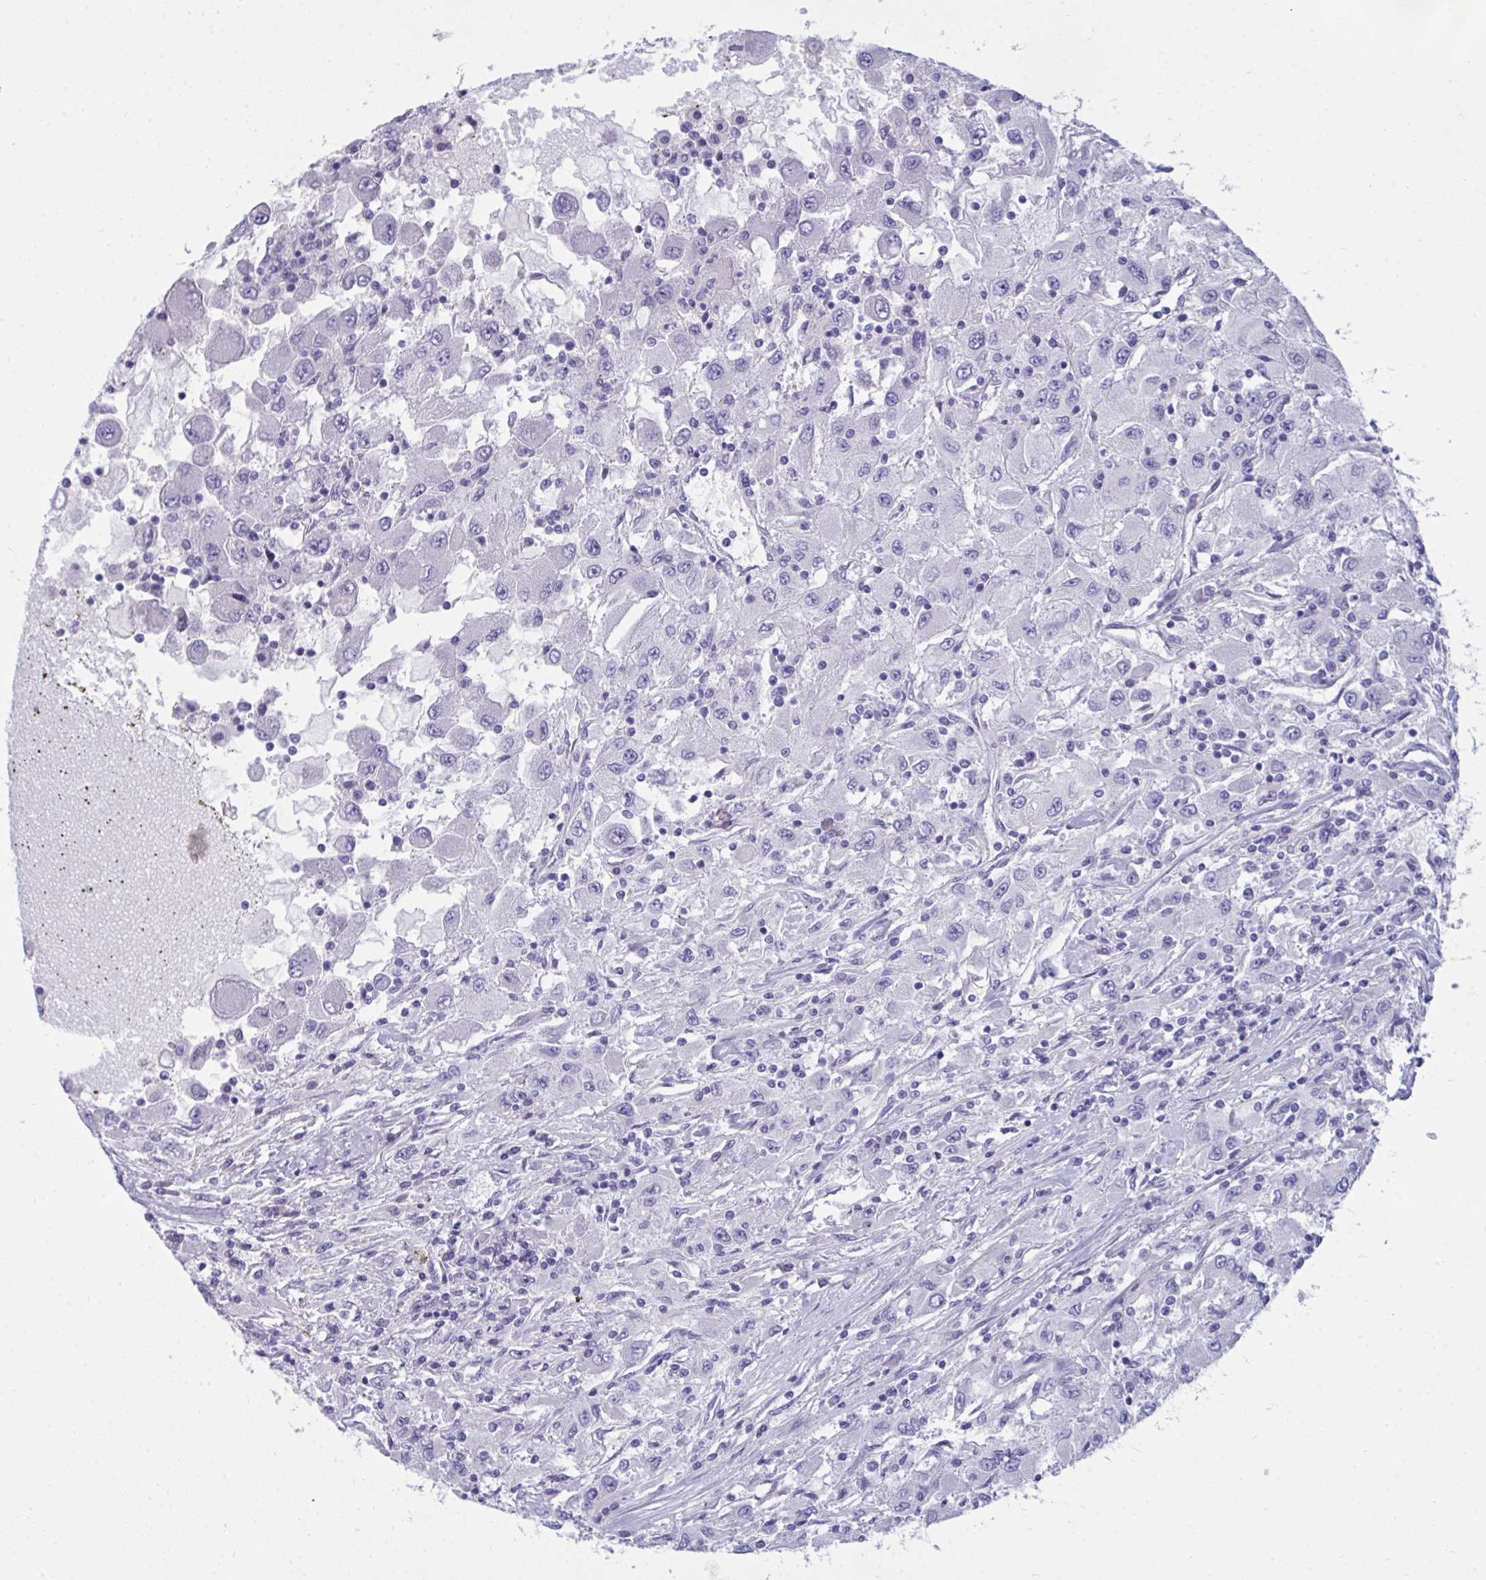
{"staining": {"intensity": "negative", "quantity": "none", "location": "none"}, "tissue": "renal cancer", "cell_type": "Tumor cells", "image_type": "cancer", "snomed": [{"axis": "morphology", "description": "Adenocarcinoma, NOS"}, {"axis": "topography", "description": "Kidney"}], "caption": "Tumor cells are negative for brown protein staining in renal adenocarcinoma.", "gene": "PIGZ", "patient": {"sex": "female", "age": 67}}